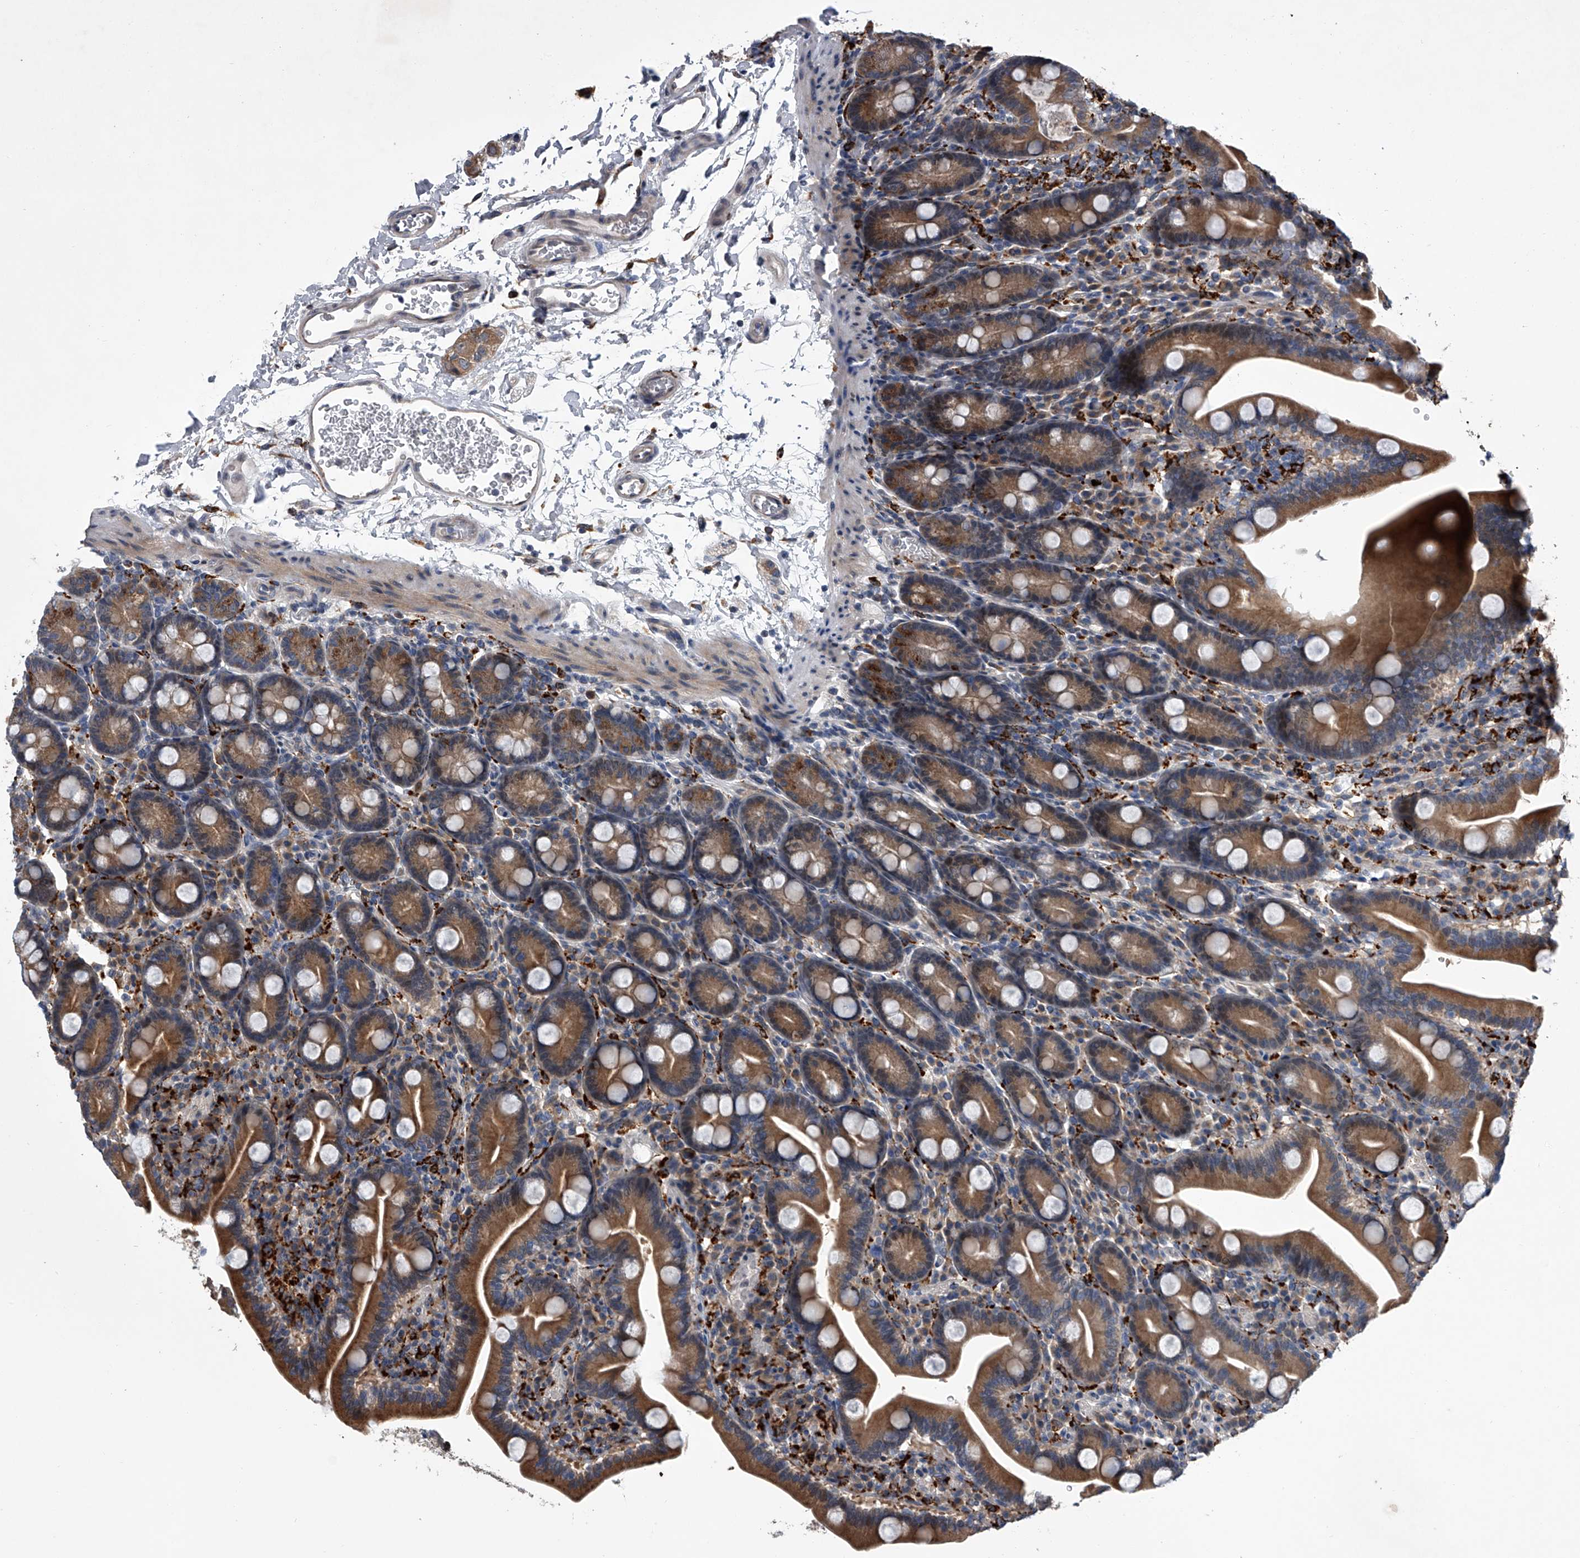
{"staining": {"intensity": "moderate", "quantity": ">75%", "location": "cytoplasmic/membranous"}, "tissue": "duodenum", "cell_type": "Glandular cells", "image_type": "normal", "snomed": [{"axis": "morphology", "description": "Normal tissue, NOS"}, {"axis": "topography", "description": "Duodenum"}], "caption": "An immunohistochemistry image of benign tissue is shown. Protein staining in brown labels moderate cytoplasmic/membranous positivity in duodenum within glandular cells.", "gene": "TRIM8", "patient": {"sex": "male", "age": 35}}